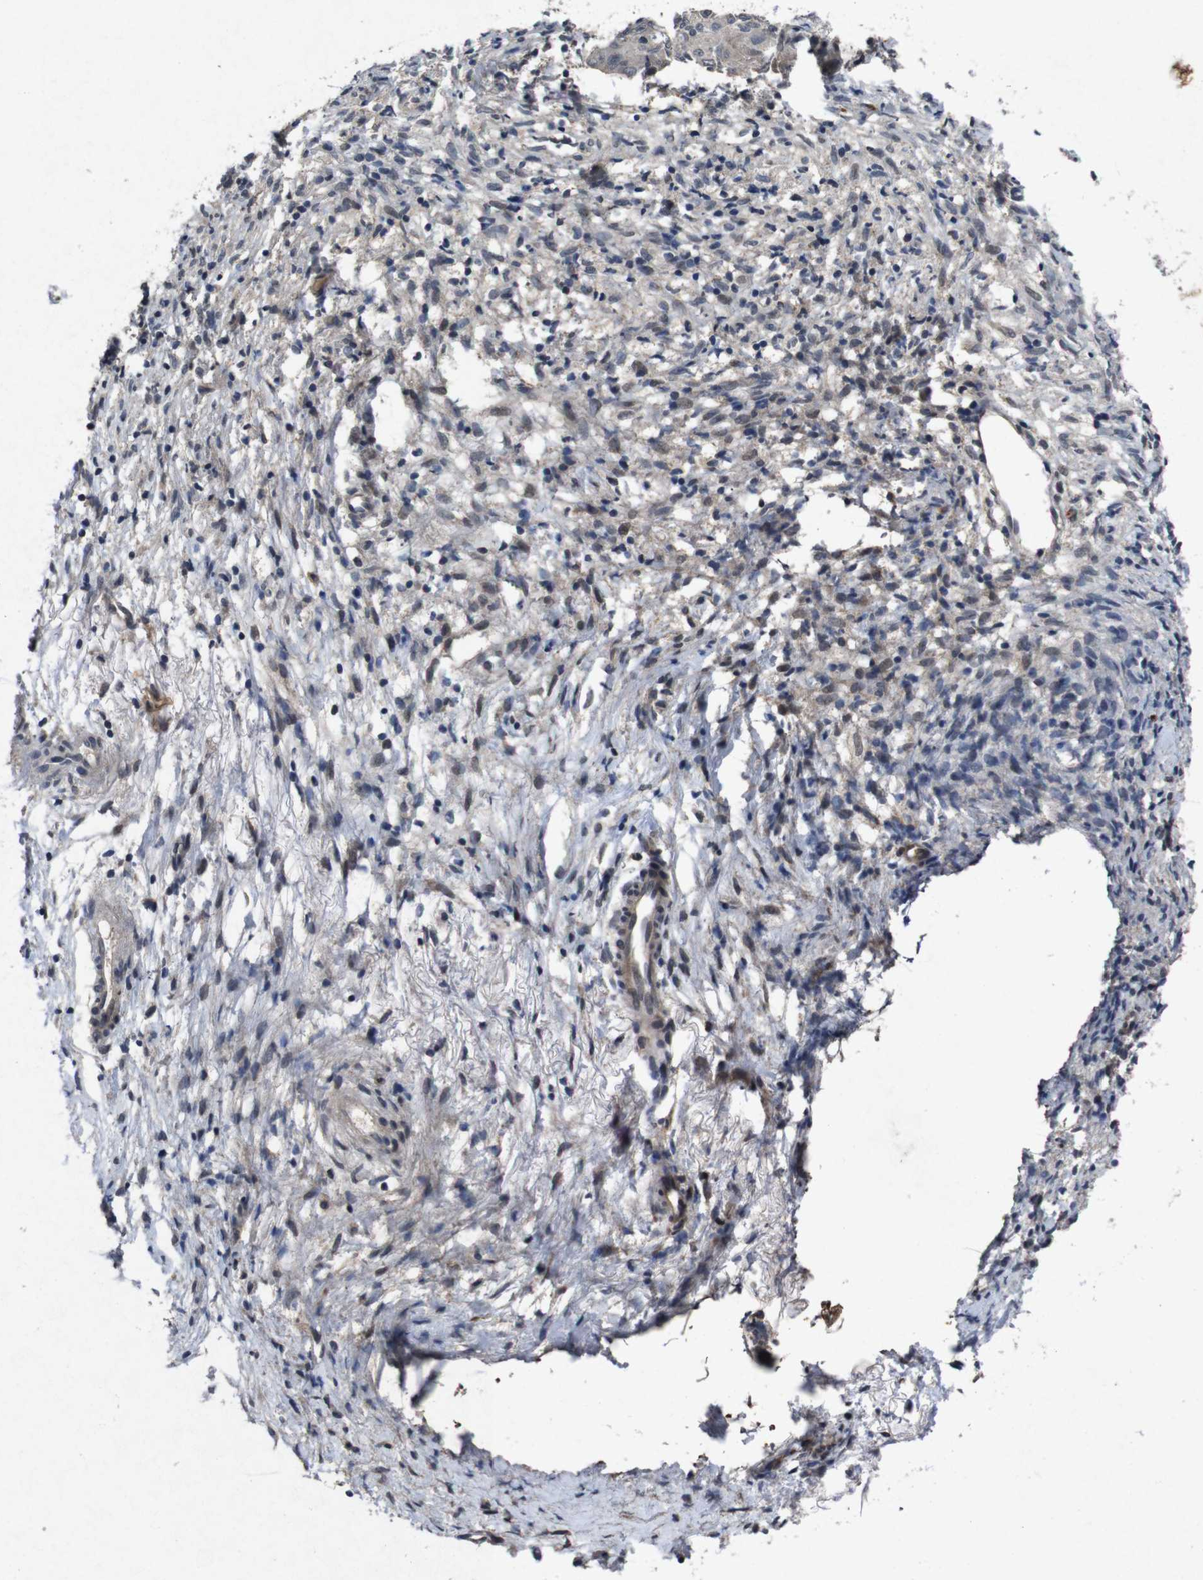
{"staining": {"intensity": "negative", "quantity": "none", "location": "none"}, "tissue": "ovarian cancer", "cell_type": "Tumor cells", "image_type": "cancer", "snomed": [{"axis": "morphology", "description": "Carcinoma, endometroid"}, {"axis": "topography", "description": "Ovary"}], "caption": "A high-resolution histopathology image shows immunohistochemistry (IHC) staining of ovarian cancer, which exhibits no significant positivity in tumor cells. Brightfield microscopy of IHC stained with DAB (3,3'-diaminobenzidine) (brown) and hematoxylin (blue), captured at high magnification.", "gene": "AKT3", "patient": {"sex": "female", "age": 42}}